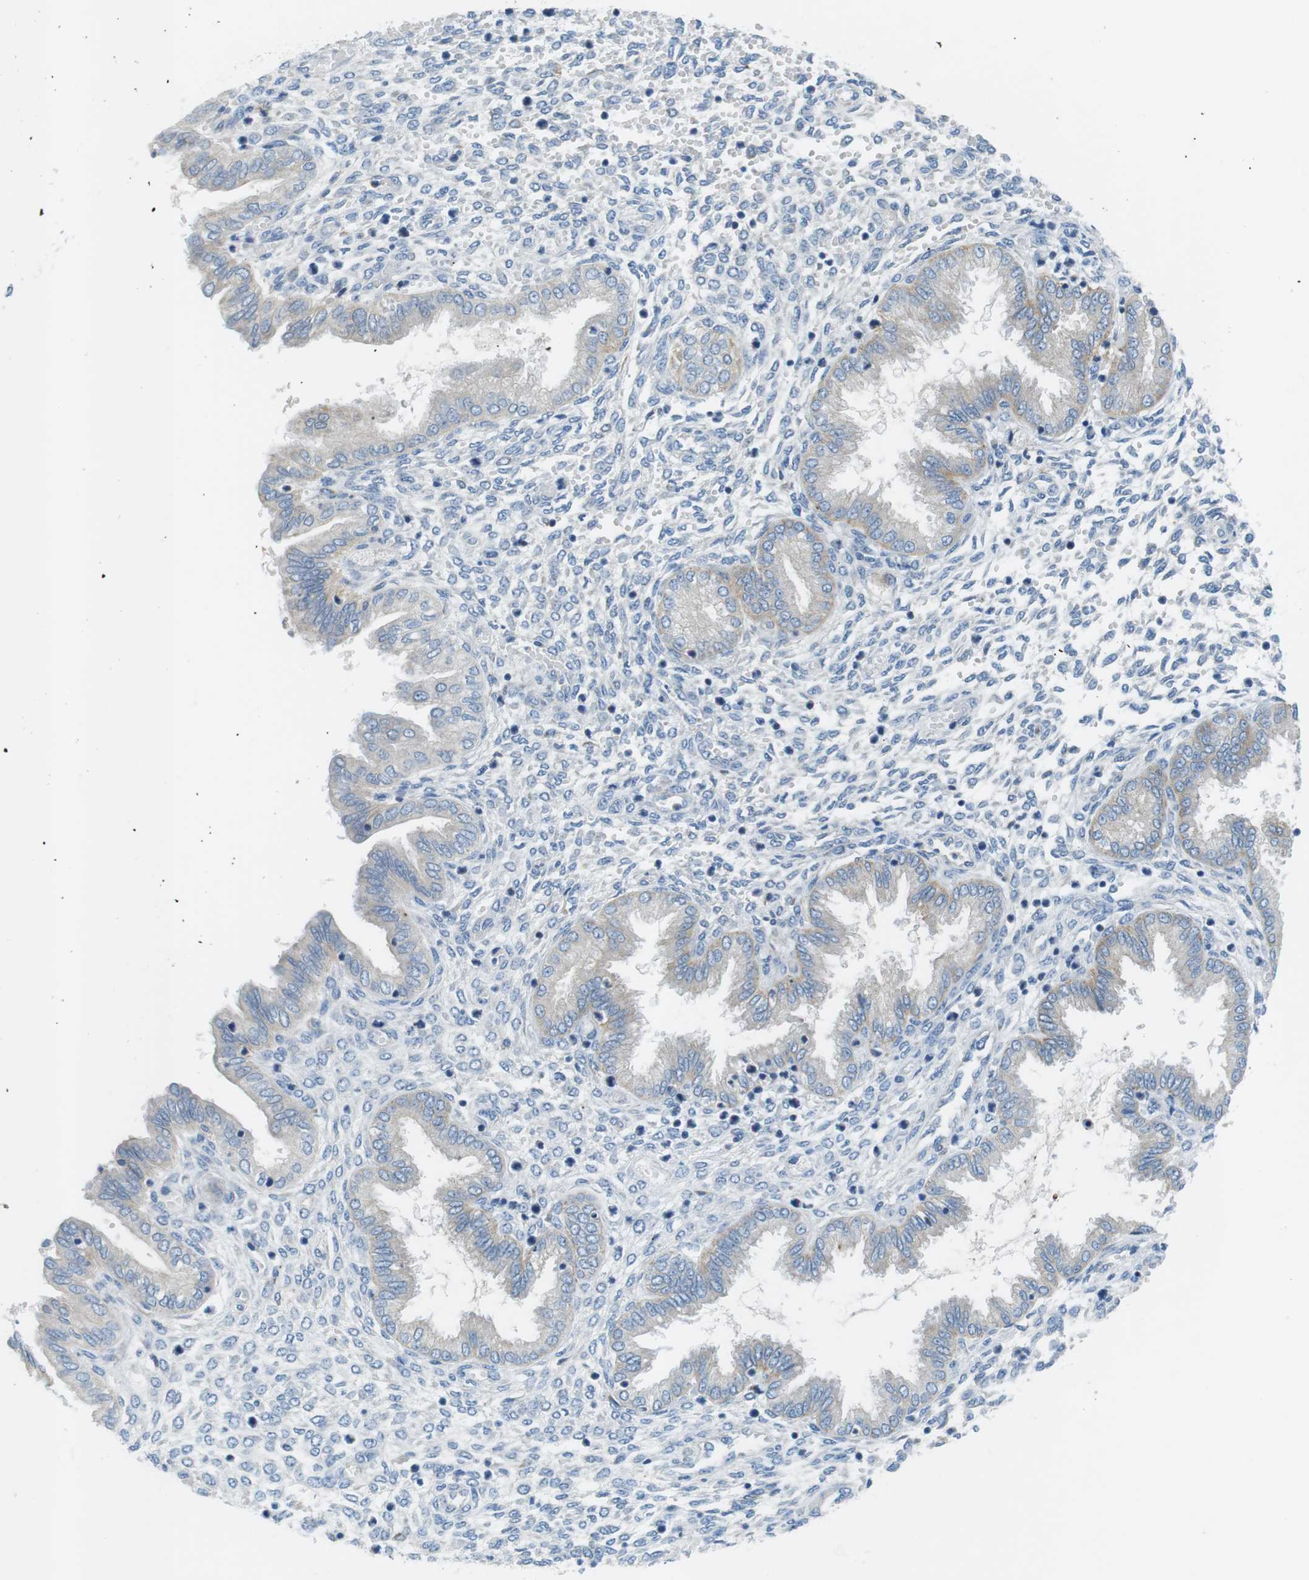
{"staining": {"intensity": "negative", "quantity": "none", "location": "none"}, "tissue": "endometrium", "cell_type": "Cells in endometrial stroma", "image_type": "normal", "snomed": [{"axis": "morphology", "description": "Normal tissue, NOS"}, {"axis": "topography", "description": "Endometrium"}], "caption": "This image is of normal endometrium stained with immunohistochemistry to label a protein in brown with the nuclei are counter-stained blue. There is no expression in cells in endometrial stroma.", "gene": "EMP2", "patient": {"sex": "female", "age": 33}}